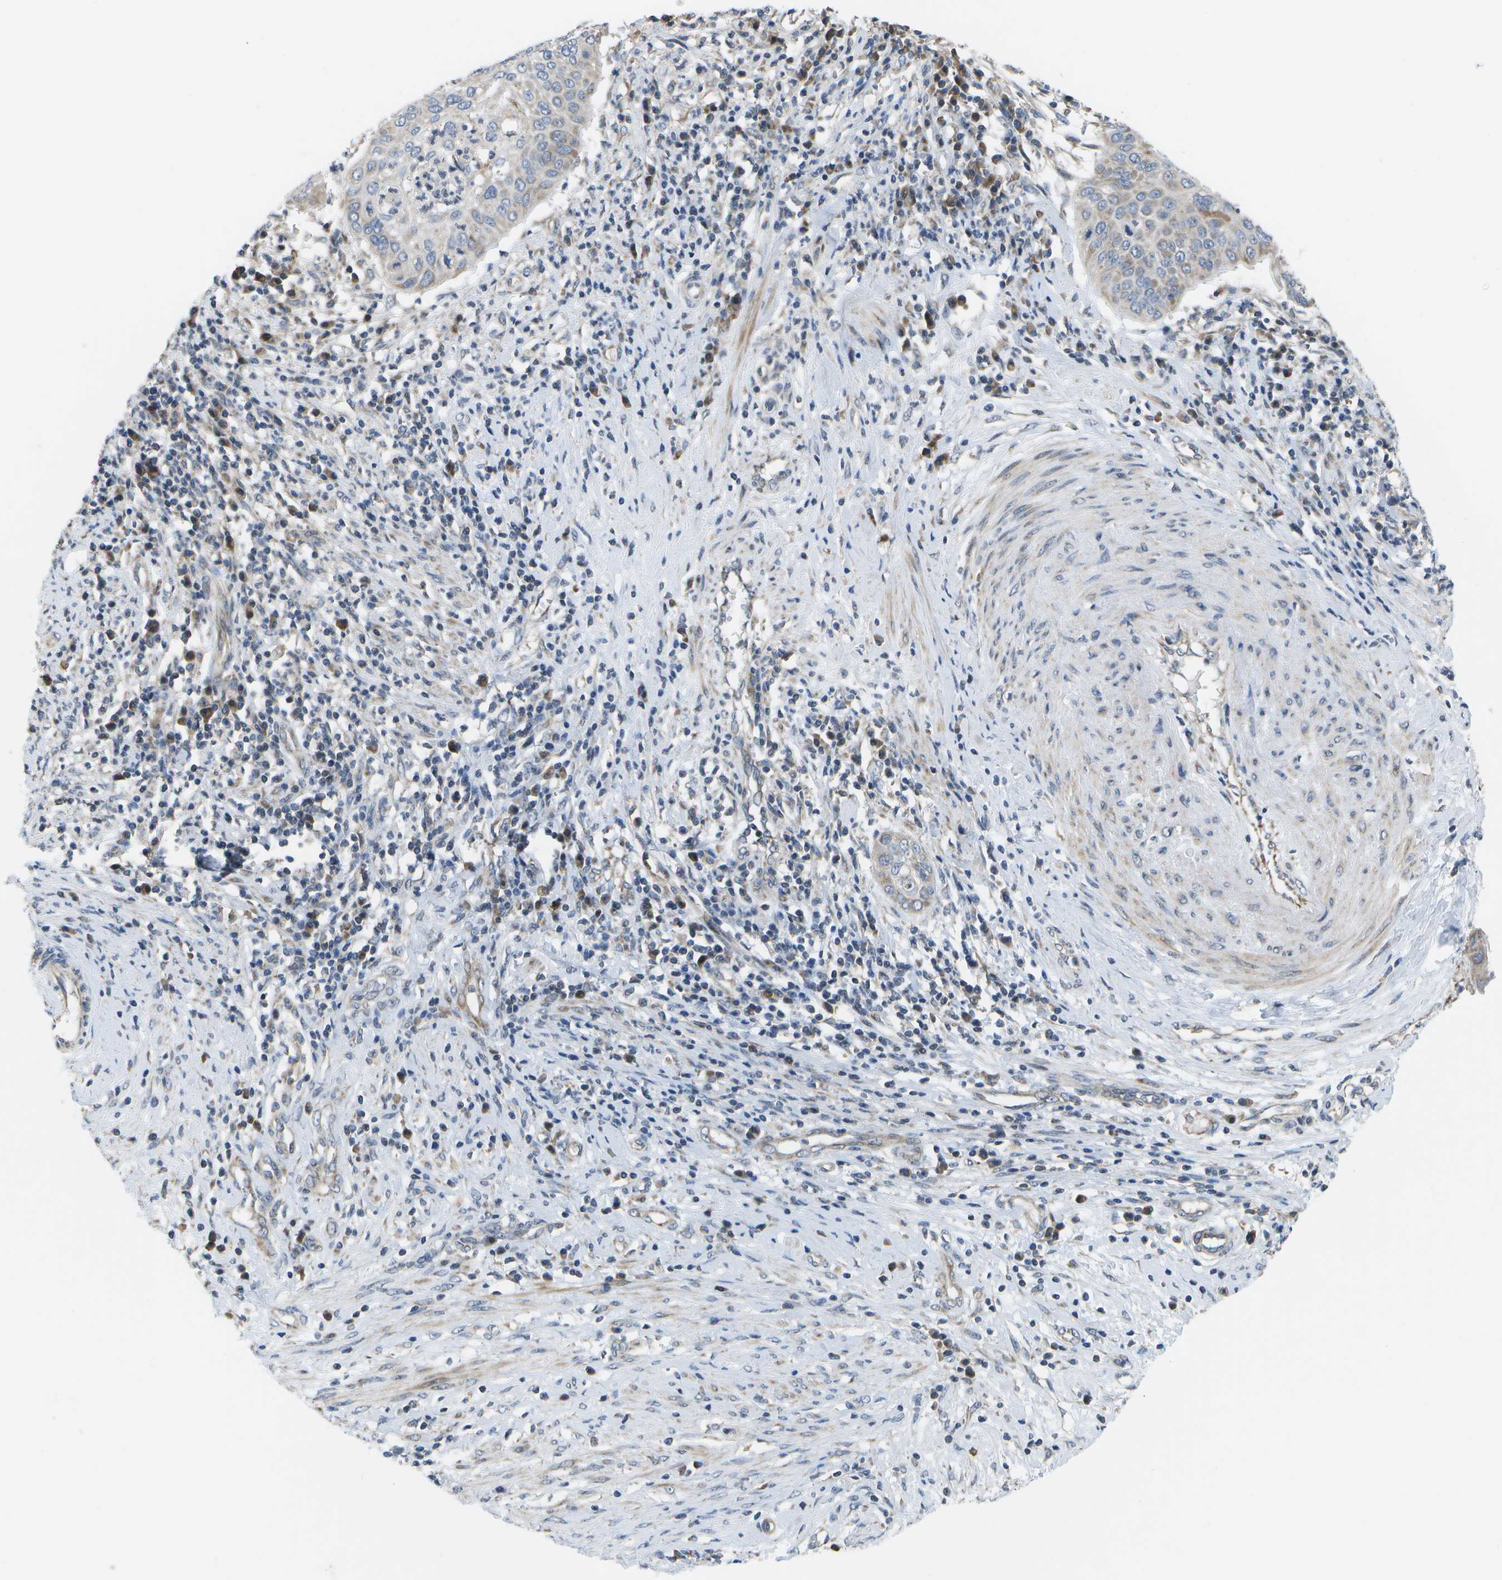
{"staining": {"intensity": "weak", "quantity": "<25%", "location": "cytoplasmic/membranous"}, "tissue": "cervical cancer", "cell_type": "Tumor cells", "image_type": "cancer", "snomed": [{"axis": "morphology", "description": "Normal tissue, NOS"}, {"axis": "morphology", "description": "Squamous cell carcinoma, NOS"}, {"axis": "topography", "description": "Cervix"}], "caption": "High magnification brightfield microscopy of squamous cell carcinoma (cervical) stained with DAB (3,3'-diaminobenzidine) (brown) and counterstained with hematoxylin (blue): tumor cells show no significant positivity. (DAB (3,3'-diaminobenzidine) immunohistochemistry (IHC) with hematoxylin counter stain).", "gene": "HADHA", "patient": {"sex": "female", "age": 39}}